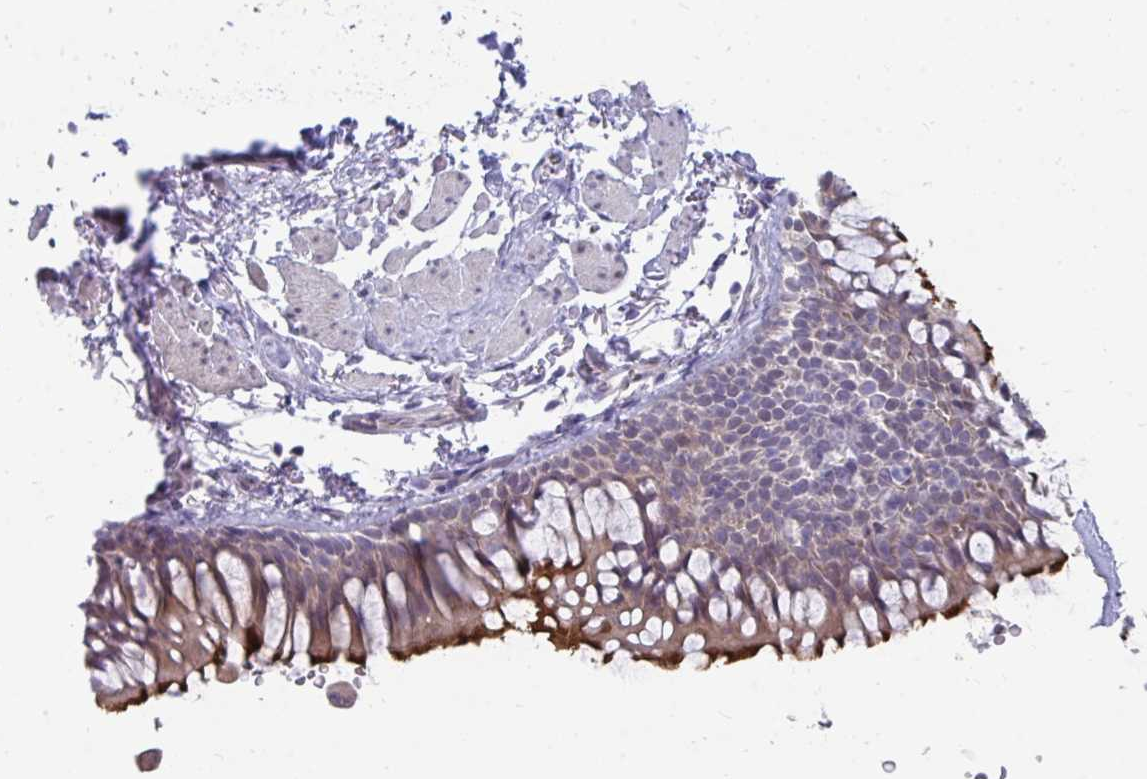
{"staining": {"intensity": "strong", "quantity": "25%-75%", "location": "cytoplasmic/membranous"}, "tissue": "bronchus", "cell_type": "Respiratory epithelial cells", "image_type": "normal", "snomed": [{"axis": "morphology", "description": "Normal tissue, NOS"}, {"axis": "topography", "description": "Cartilage tissue"}, {"axis": "topography", "description": "Bronchus"}], "caption": "This micrograph displays benign bronchus stained with immunohistochemistry to label a protein in brown. The cytoplasmic/membranous of respiratory epithelial cells show strong positivity for the protein. Nuclei are counter-stained blue.", "gene": "MROH8", "patient": {"sex": "female", "age": 79}}